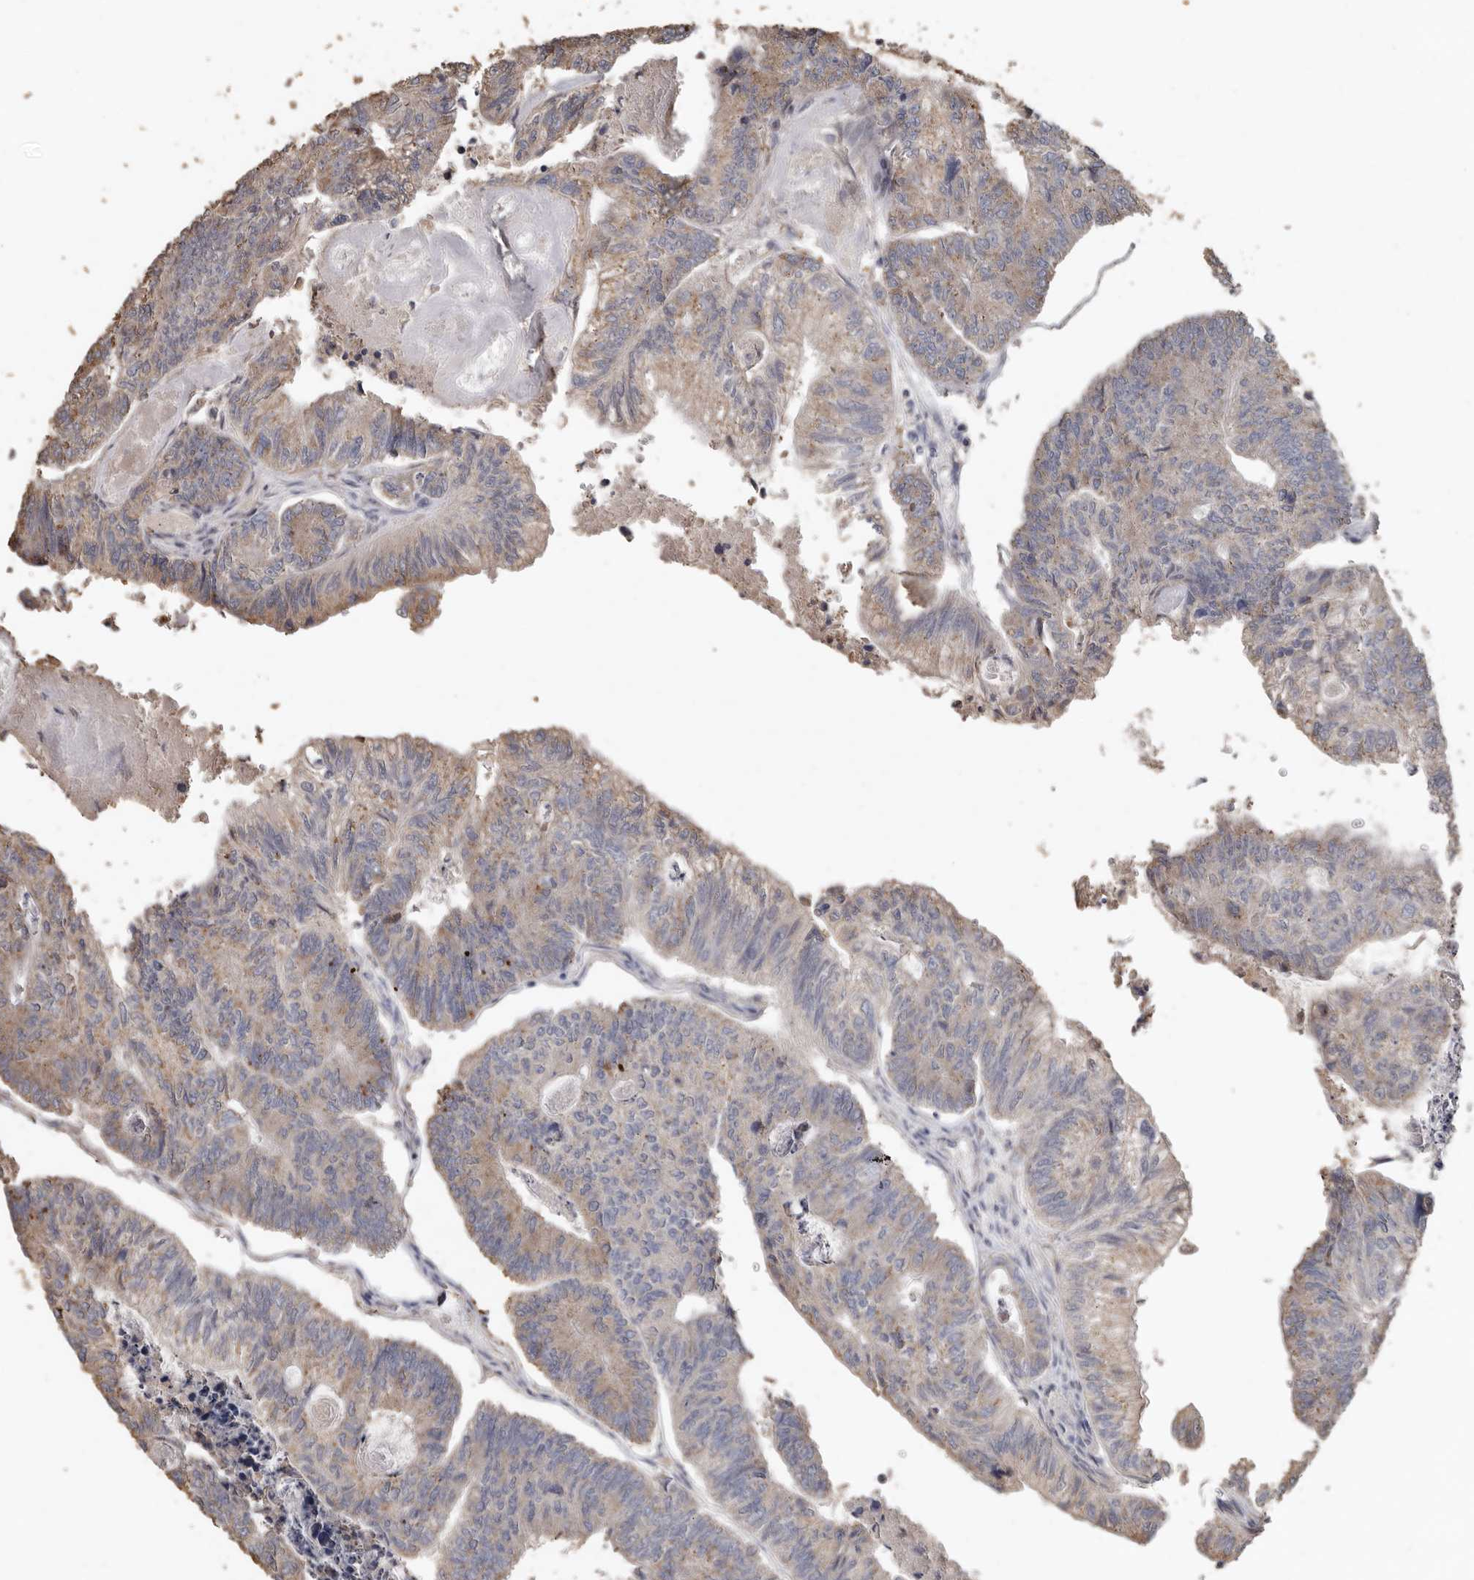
{"staining": {"intensity": "weak", "quantity": "25%-75%", "location": "cytoplasmic/membranous"}, "tissue": "colorectal cancer", "cell_type": "Tumor cells", "image_type": "cancer", "snomed": [{"axis": "morphology", "description": "Adenocarcinoma, NOS"}, {"axis": "topography", "description": "Colon"}], "caption": "The photomicrograph exhibits immunohistochemical staining of colorectal cancer (adenocarcinoma). There is weak cytoplasmic/membranous staining is seen in about 25%-75% of tumor cells. (DAB = brown stain, brightfield microscopy at high magnification).", "gene": "FLCN", "patient": {"sex": "female", "age": 67}}